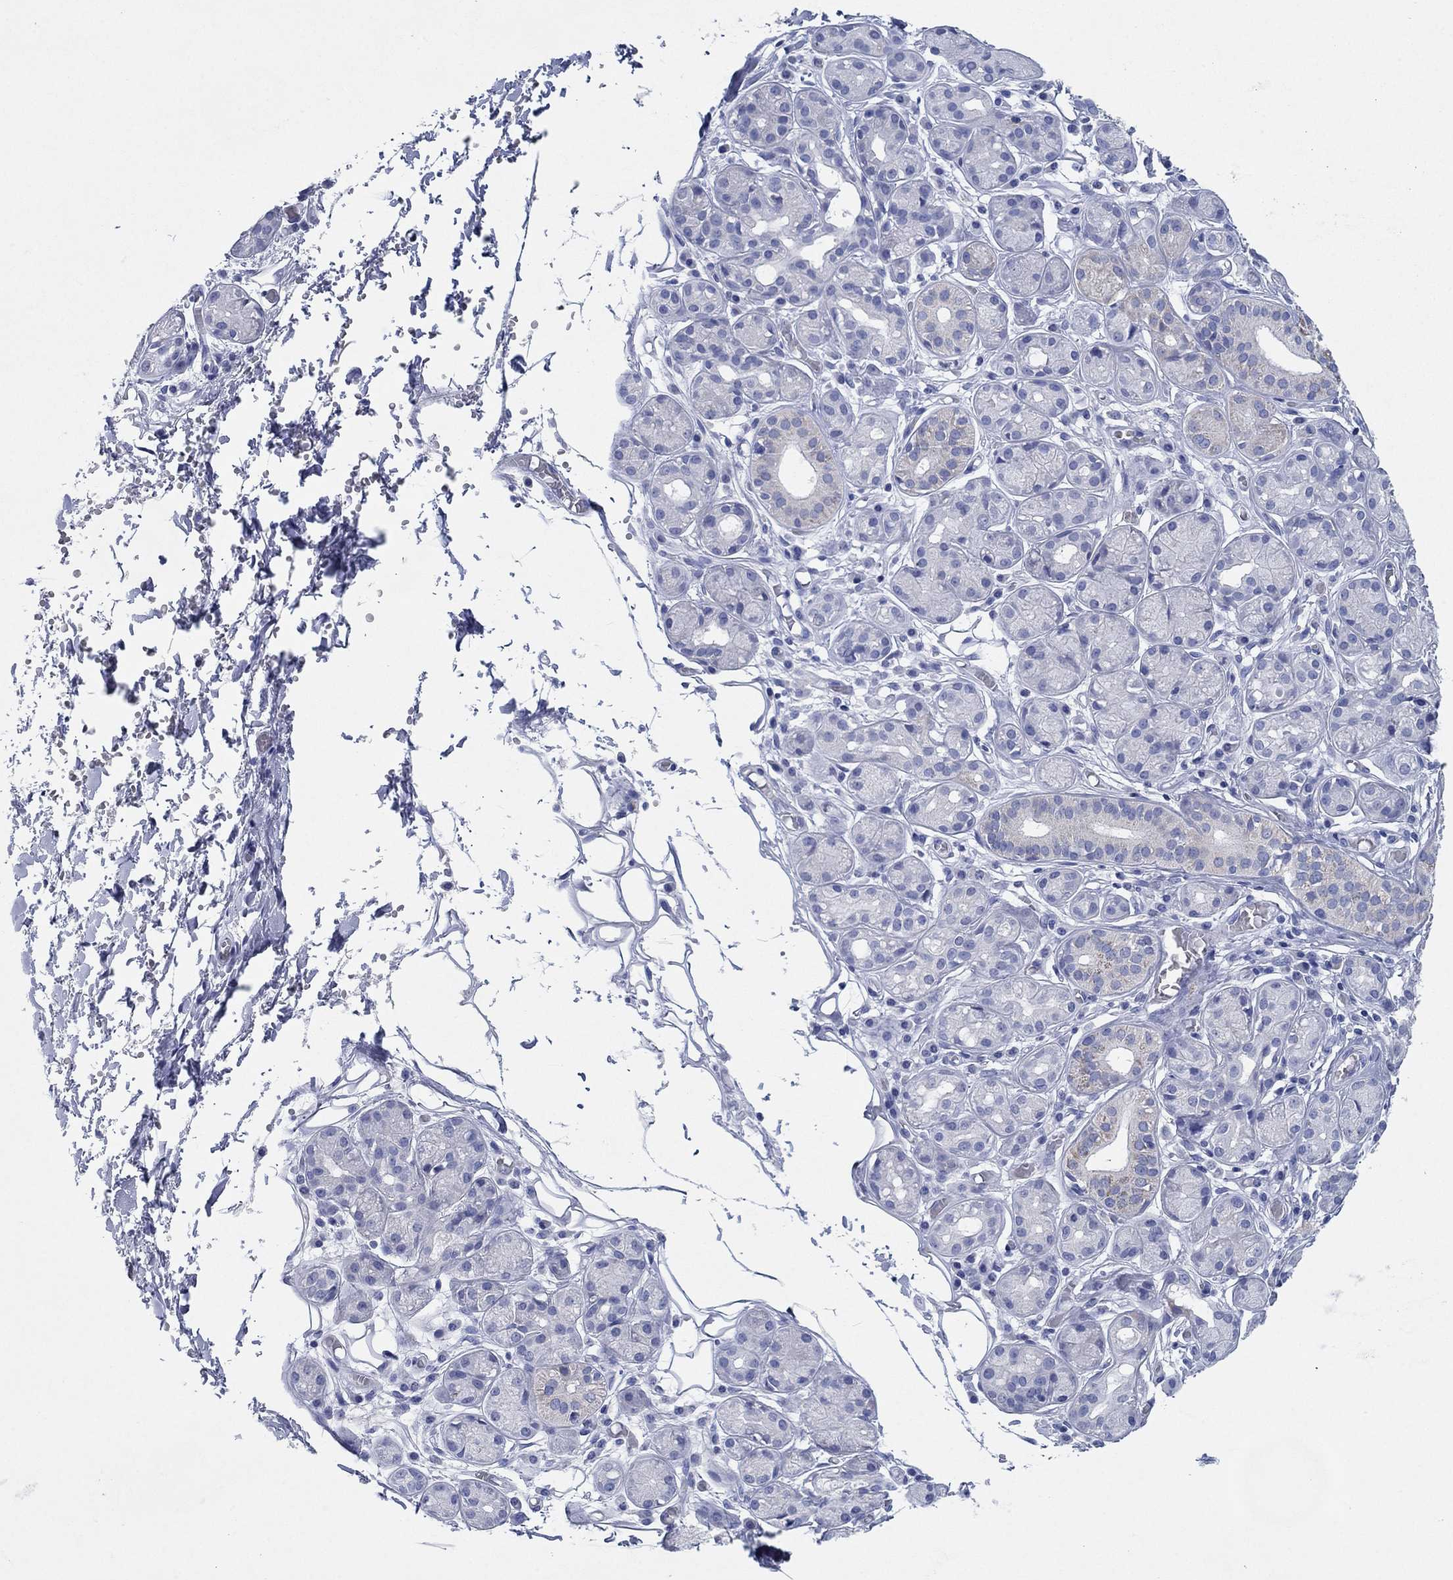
{"staining": {"intensity": "negative", "quantity": "none", "location": "none"}, "tissue": "salivary gland", "cell_type": "Glandular cells", "image_type": "normal", "snomed": [{"axis": "morphology", "description": "Normal tissue, NOS"}, {"axis": "topography", "description": "Salivary gland"}, {"axis": "topography", "description": "Peripheral nerve tissue"}], "caption": "This is an immunohistochemistry (IHC) micrograph of benign human salivary gland. There is no staining in glandular cells.", "gene": "HCRT", "patient": {"sex": "male", "age": 71}}